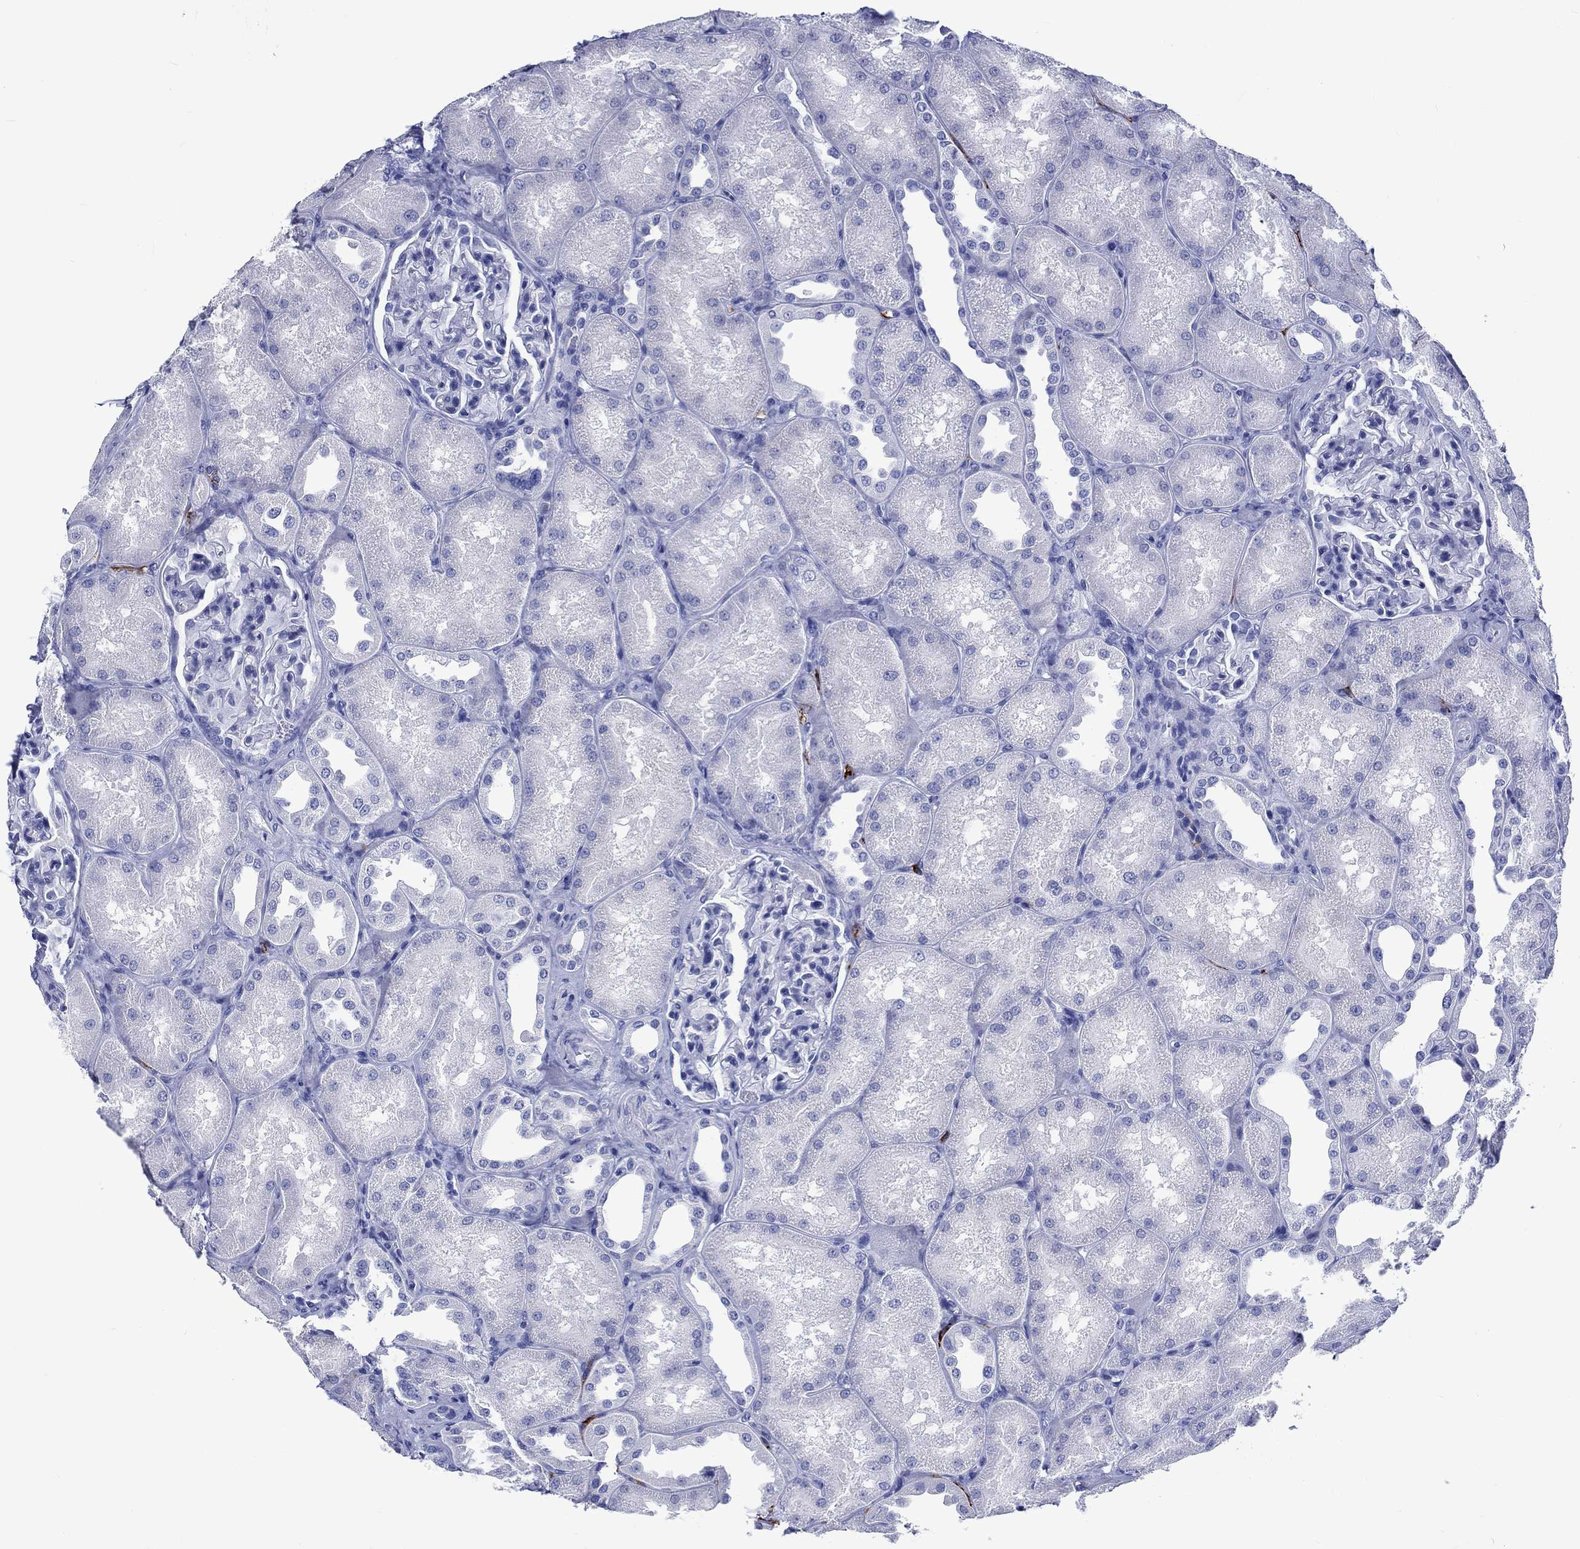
{"staining": {"intensity": "negative", "quantity": "none", "location": "none"}, "tissue": "kidney", "cell_type": "Cells in glomeruli", "image_type": "normal", "snomed": [{"axis": "morphology", "description": "Normal tissue, NOS"}, {"axis": "topography", "description": "Kidney"}], "caption": "This is an immunohistochemistry (IHC) micrograph of normal human kidney. There is no positivity in cells in glomeruli.", "gene": "CACNG3", "patient": {"sex": "male", "age": 61}}